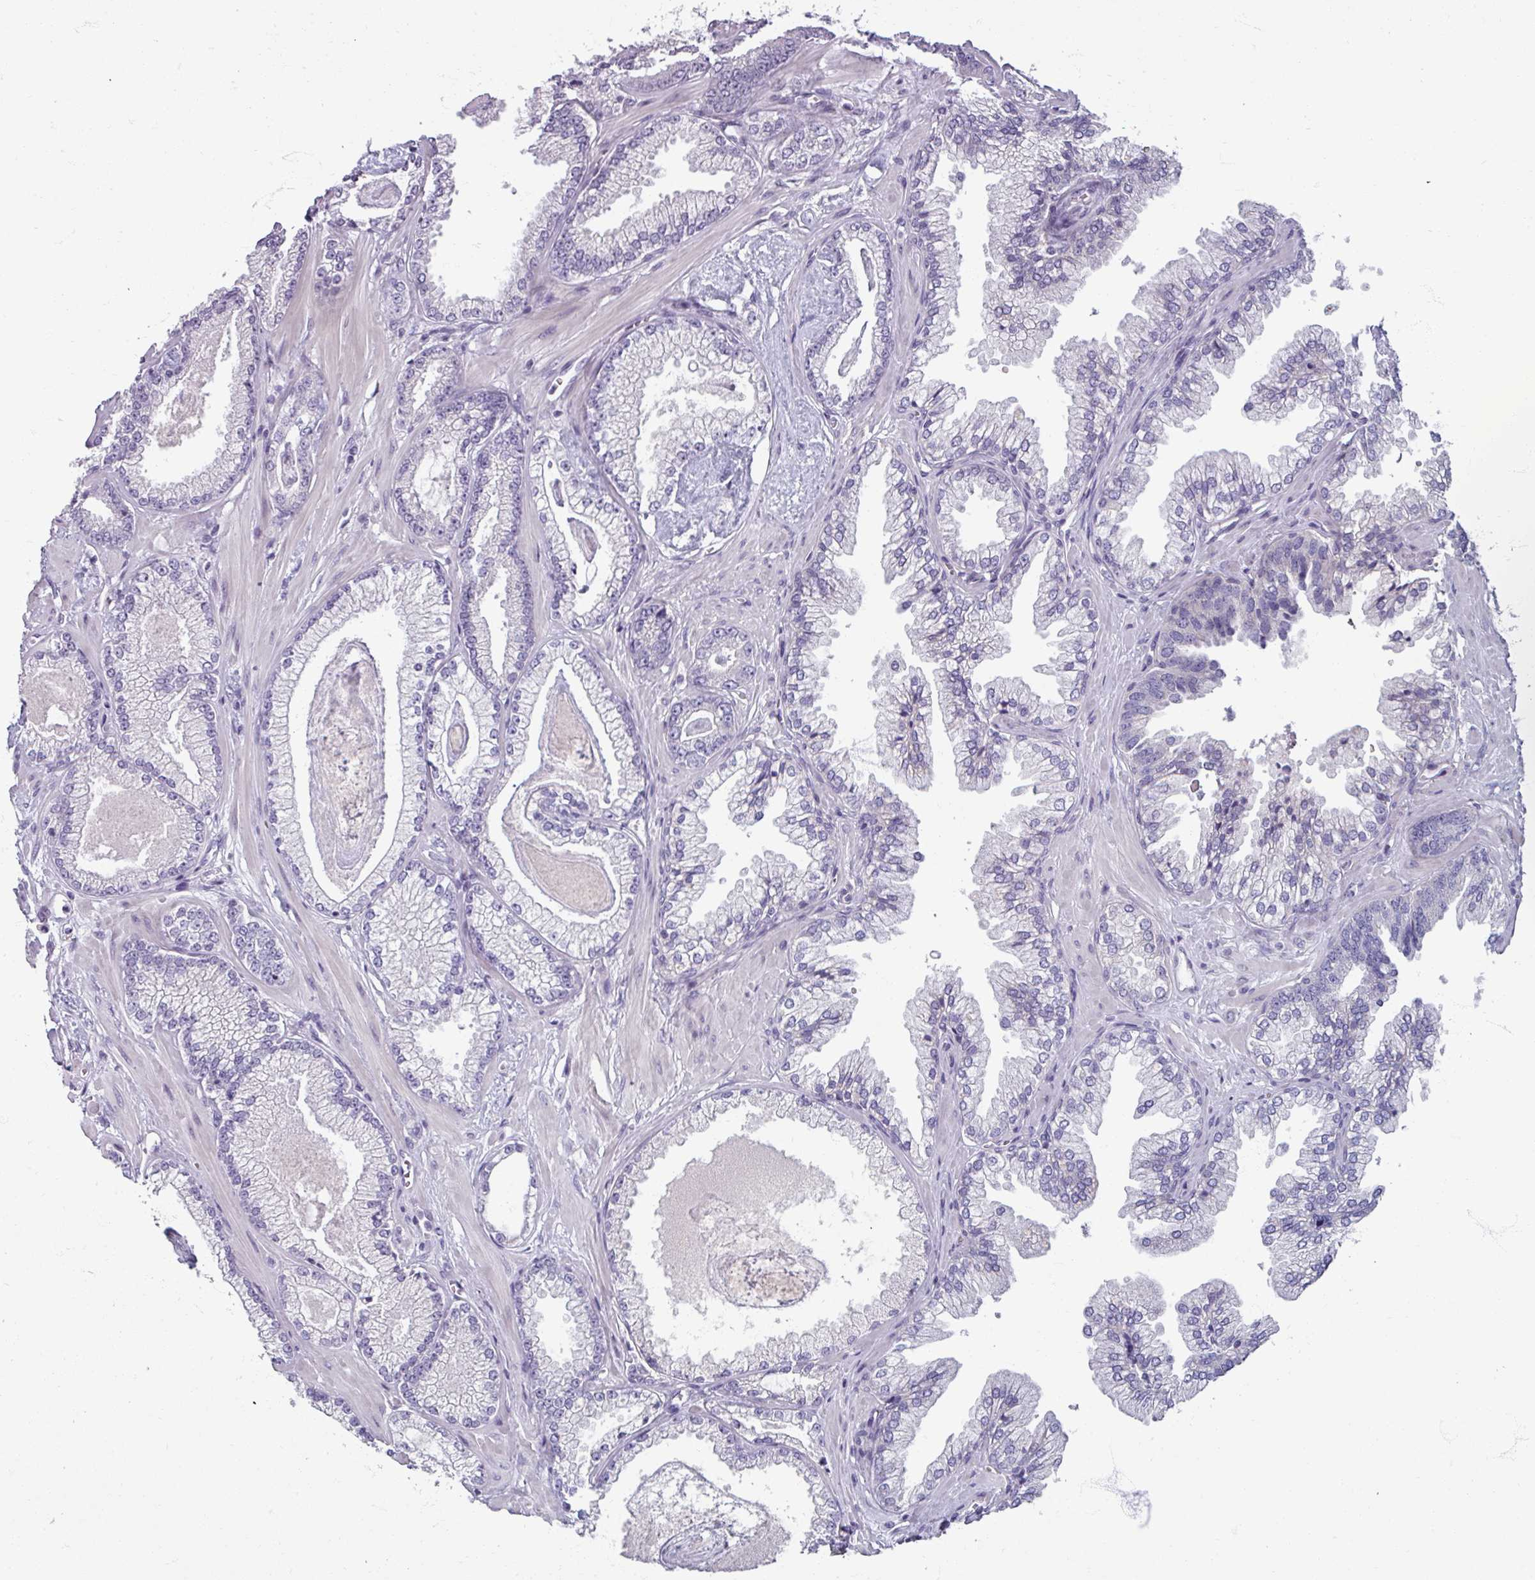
{"staining": {"intensity": "negative", "quantity": "none", "location": "none"}, "tissue": "prostate cancer", "cell_type": "Tumor cells", "image_type": "cancer", "snomed": [{"axis": "morphology", "description": "Adenocarcinoma, Low grade"}, {"axis": "topography", "description": "Prostate"}], "caption": "Tumor cells are negative for brown protein staining in prostate cancer (adenocarcinoma (low-grade)). (Stains: DAB IHC with hematoxylin counter stain, Microscopy: brightfield microscopy at high magnification).", "gene": "SMIM11", "patient": {"sex": "male", "age": 60}}